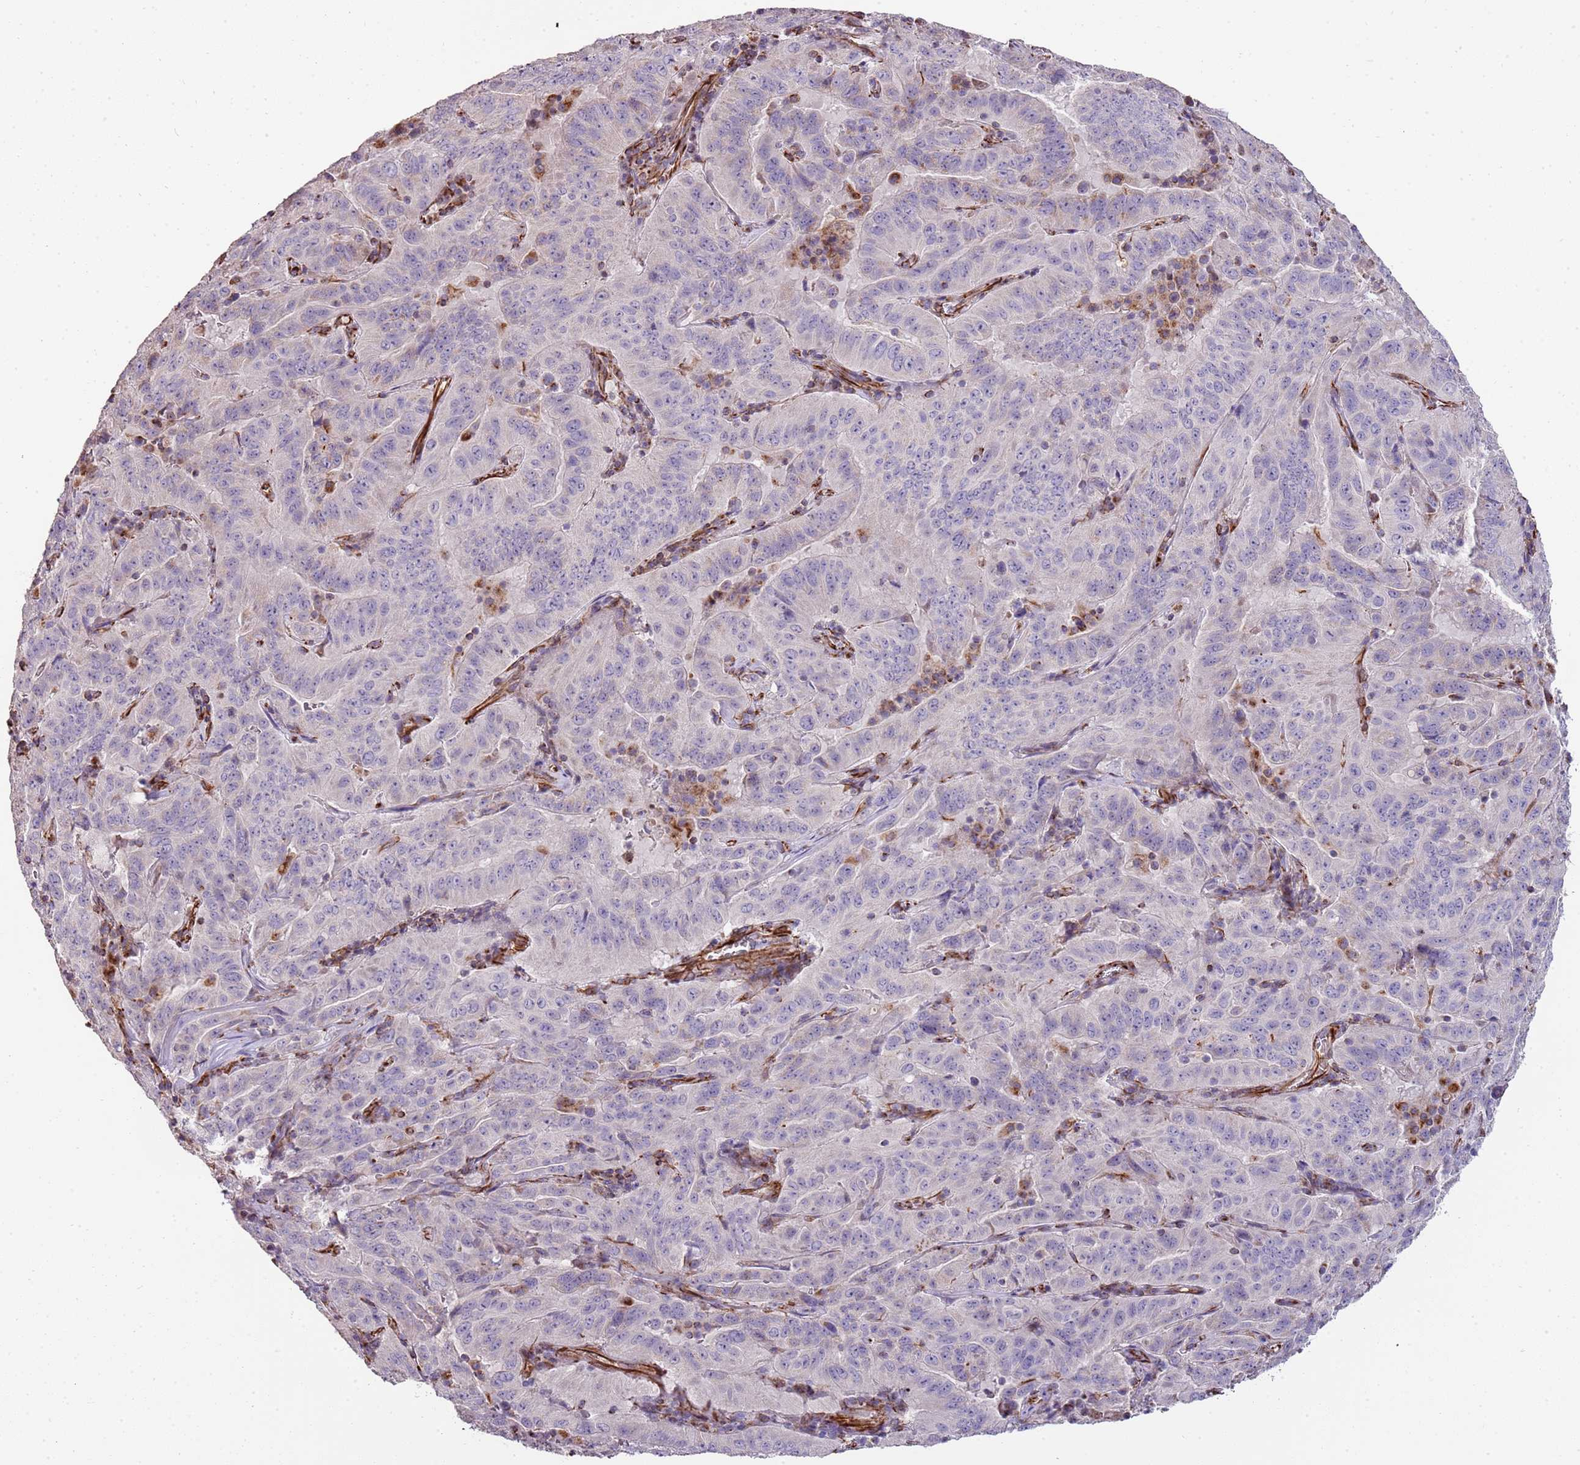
{"staining": {"intensity": "negative", "quantity": "none", "location": "none"}, "tissue": "pancreatic cancer", "cell_type": "Tumor cells", "image_type": "cancer", "snomed": [{"axis": "morphology", "description": "Adenocarcinoma, NOS"}, {"axis": "topography", "description": "Pancreas"}], "caption": "An immunohistochemistry (IHC) photomicrograph of pancreatic cancer is shown. There is no staining in tumor cells of pancreatic cancer.", "gene": "ZNF786", "patient": {"sex": "male", "age": 63}}